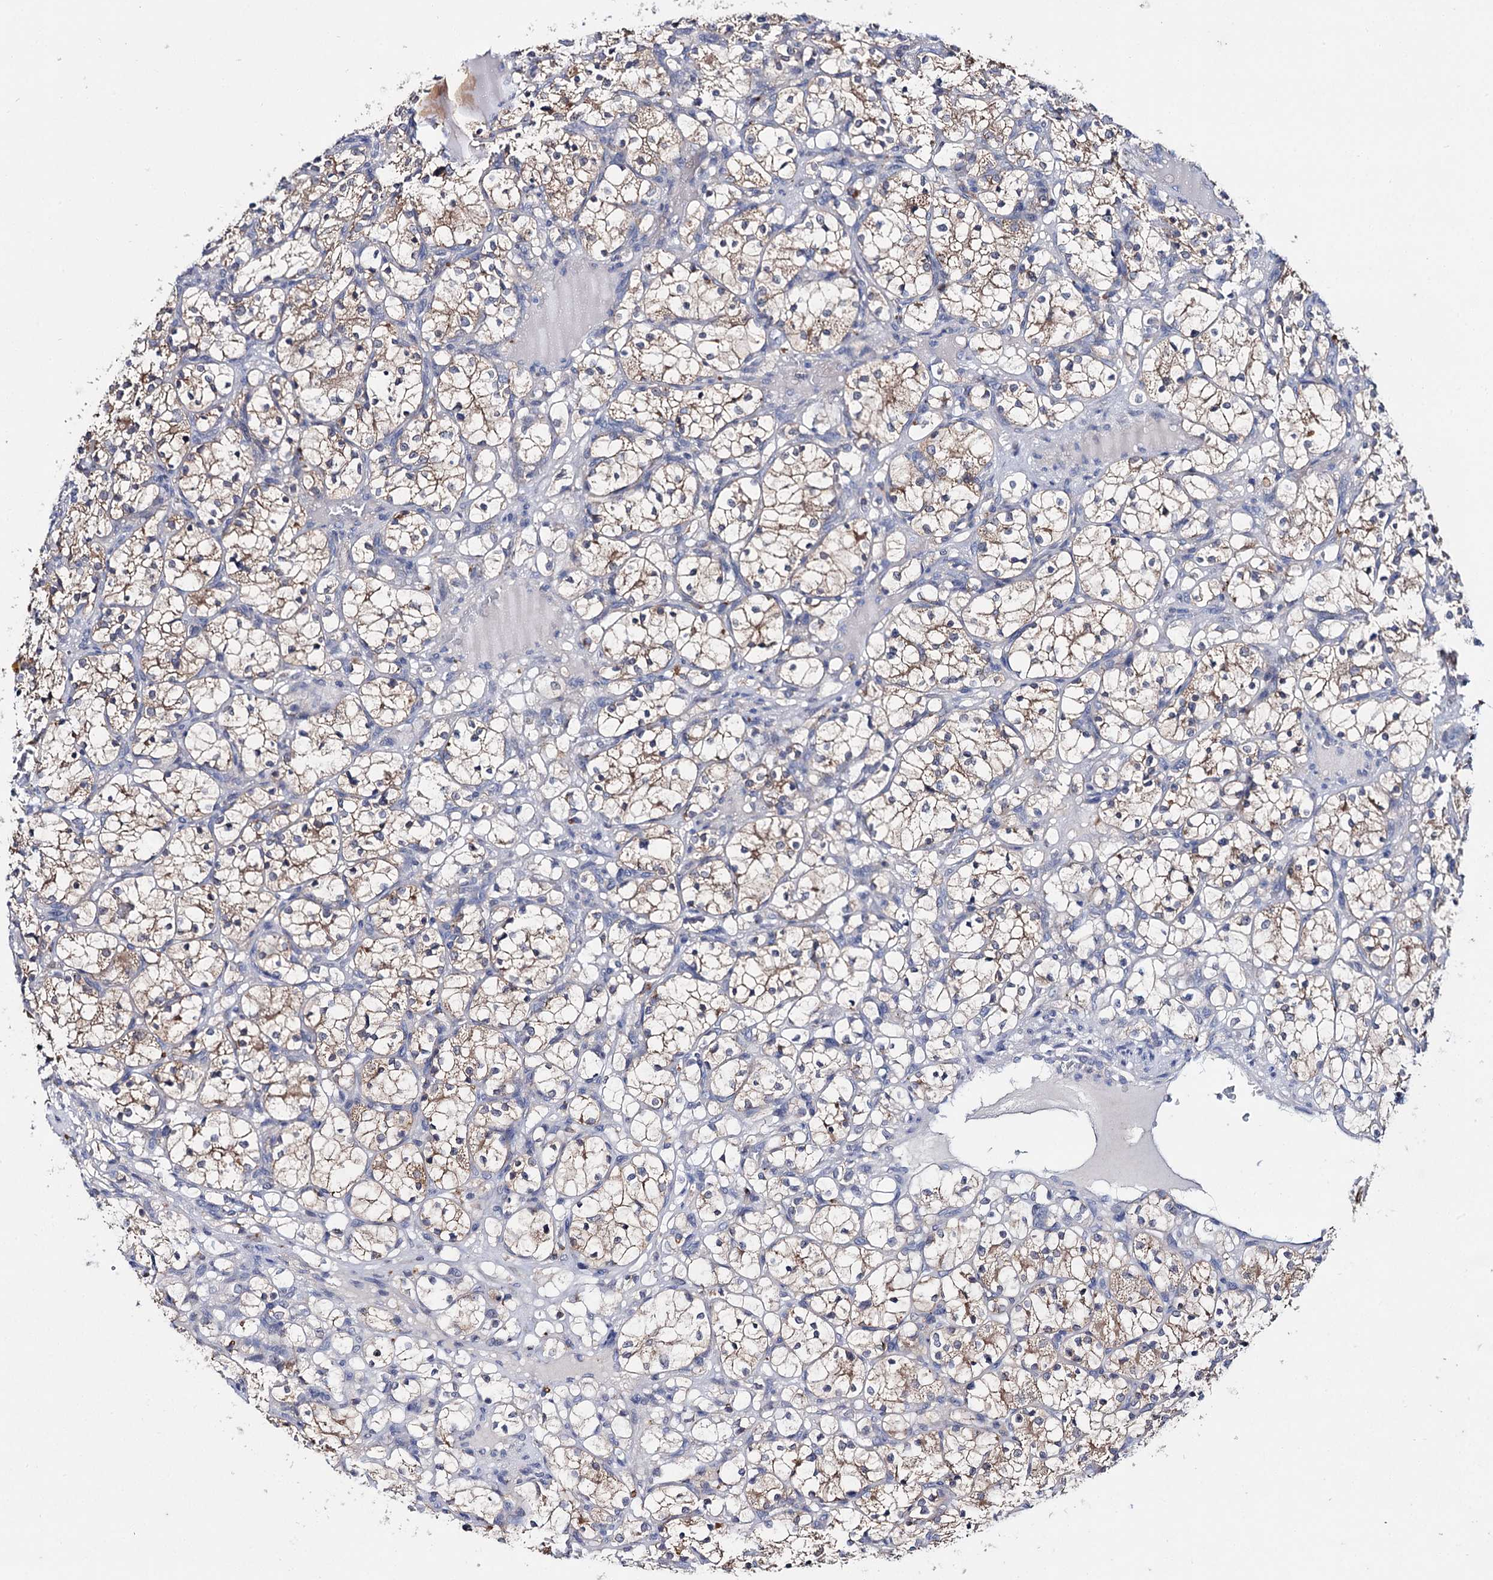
{"staining": {"intensity": "weak", "quantity": ">75%", "location": "cytoplasmic/membranous"}, "tissue": "renal cancer", "cell_type": "Tumor cells", "image_type": "cancer", "snomed": [{"axis": "morphology", "description": "Adenocarcinoma, NOS"}, {"axis": "topography", "description": "Kidney"}], "caption": "Protein staining shows weak cytoplasmic/membranous positivity in about >75% of tumor cells in renal cancer.", "gene": "LYZL4", "patient": {"sex": "female", "age": 69}}